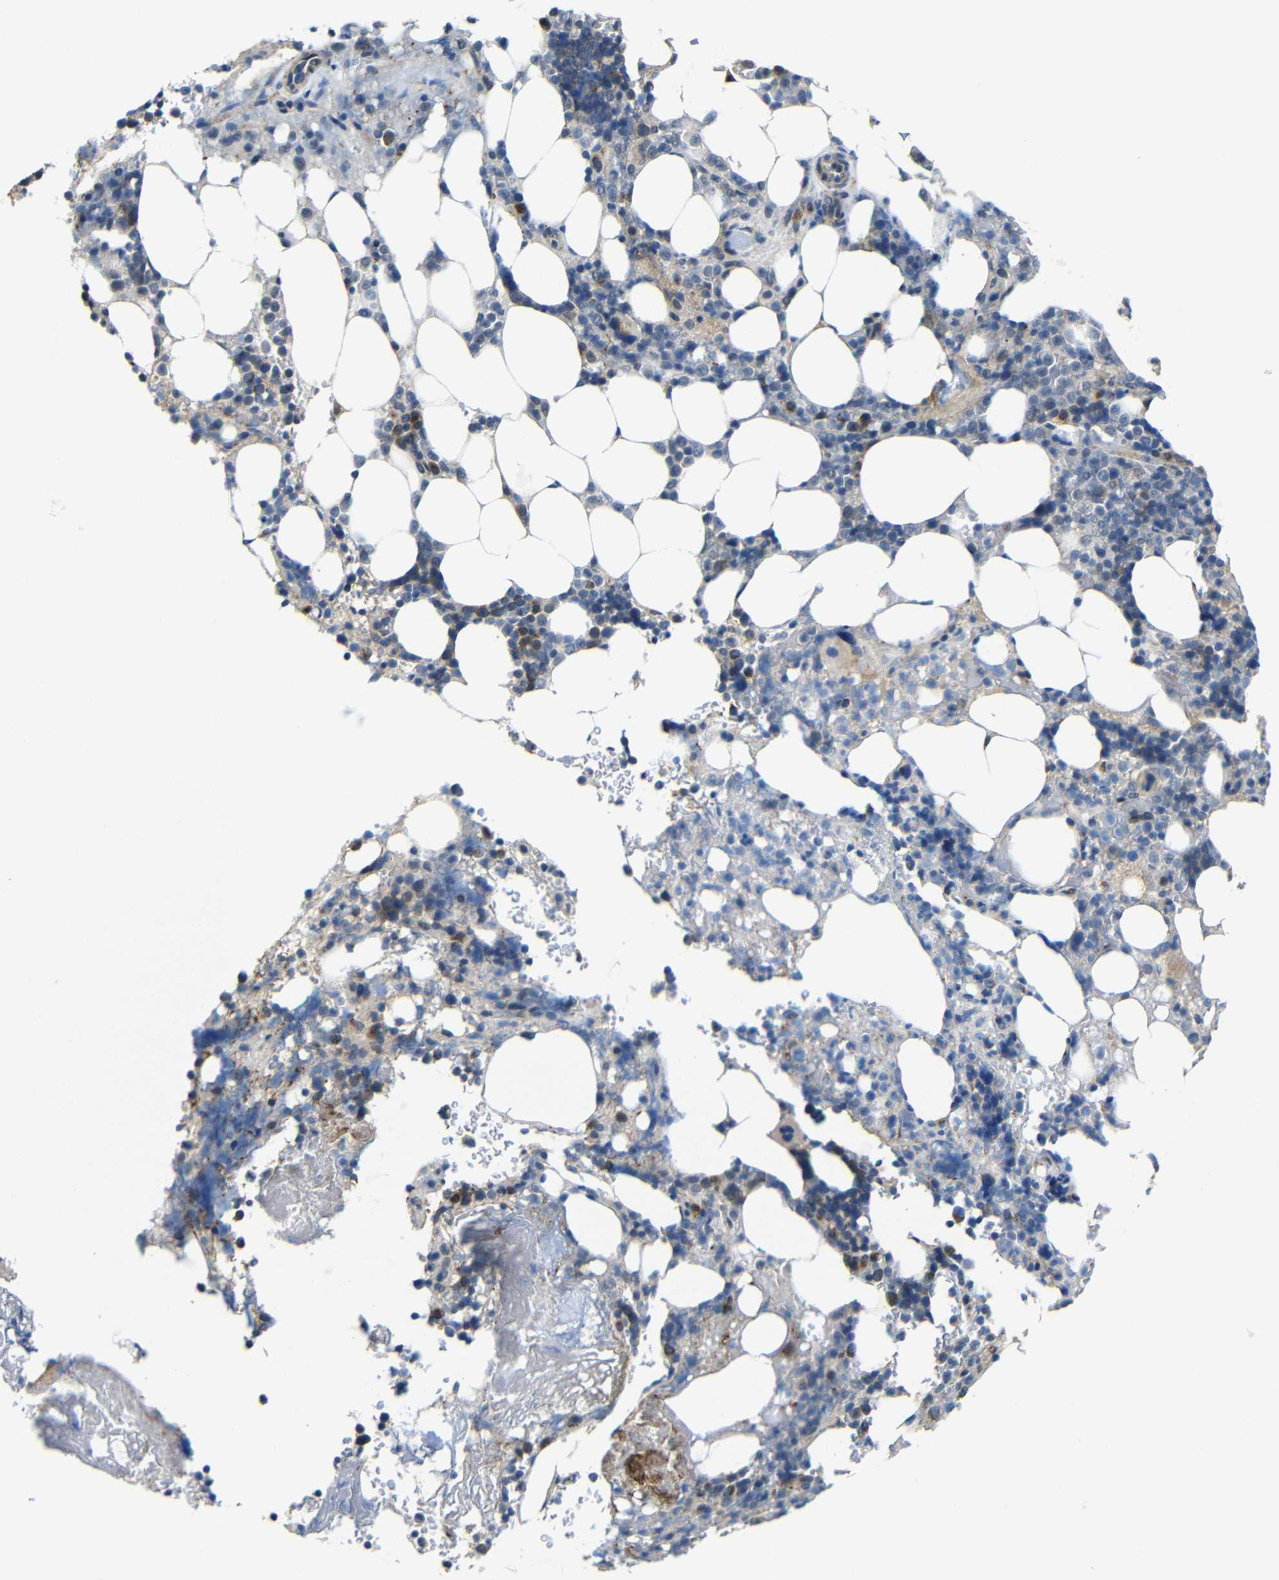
{"staining": {"intensity": "moderate", "quantity": "<25%", "location": "cytoplasmic/membranous"}, "tissue": "bone marrow", "cell_type": "Hematopoietic cells", "image_type": "normal", "snomed": [{"axis": "morphology", "description": "Normal tissue, NOS"}, {"axis": "topography", "description": "Bone marrow"}], "caption": "Immunohistochemistry (DAB (3,3'-diaminobenzidine)) staining of benign bone marrow displays moderate cytoplasmic/membranous protein positivity in approximately <25% of hematopoietic cells. The protein is stained brown, and the nuclei are stained in blue (DAB IHC with brightfield microscopy, high magnification).", "gene": "ZNF90", "patient": {"sex": "female", "age": 73}}